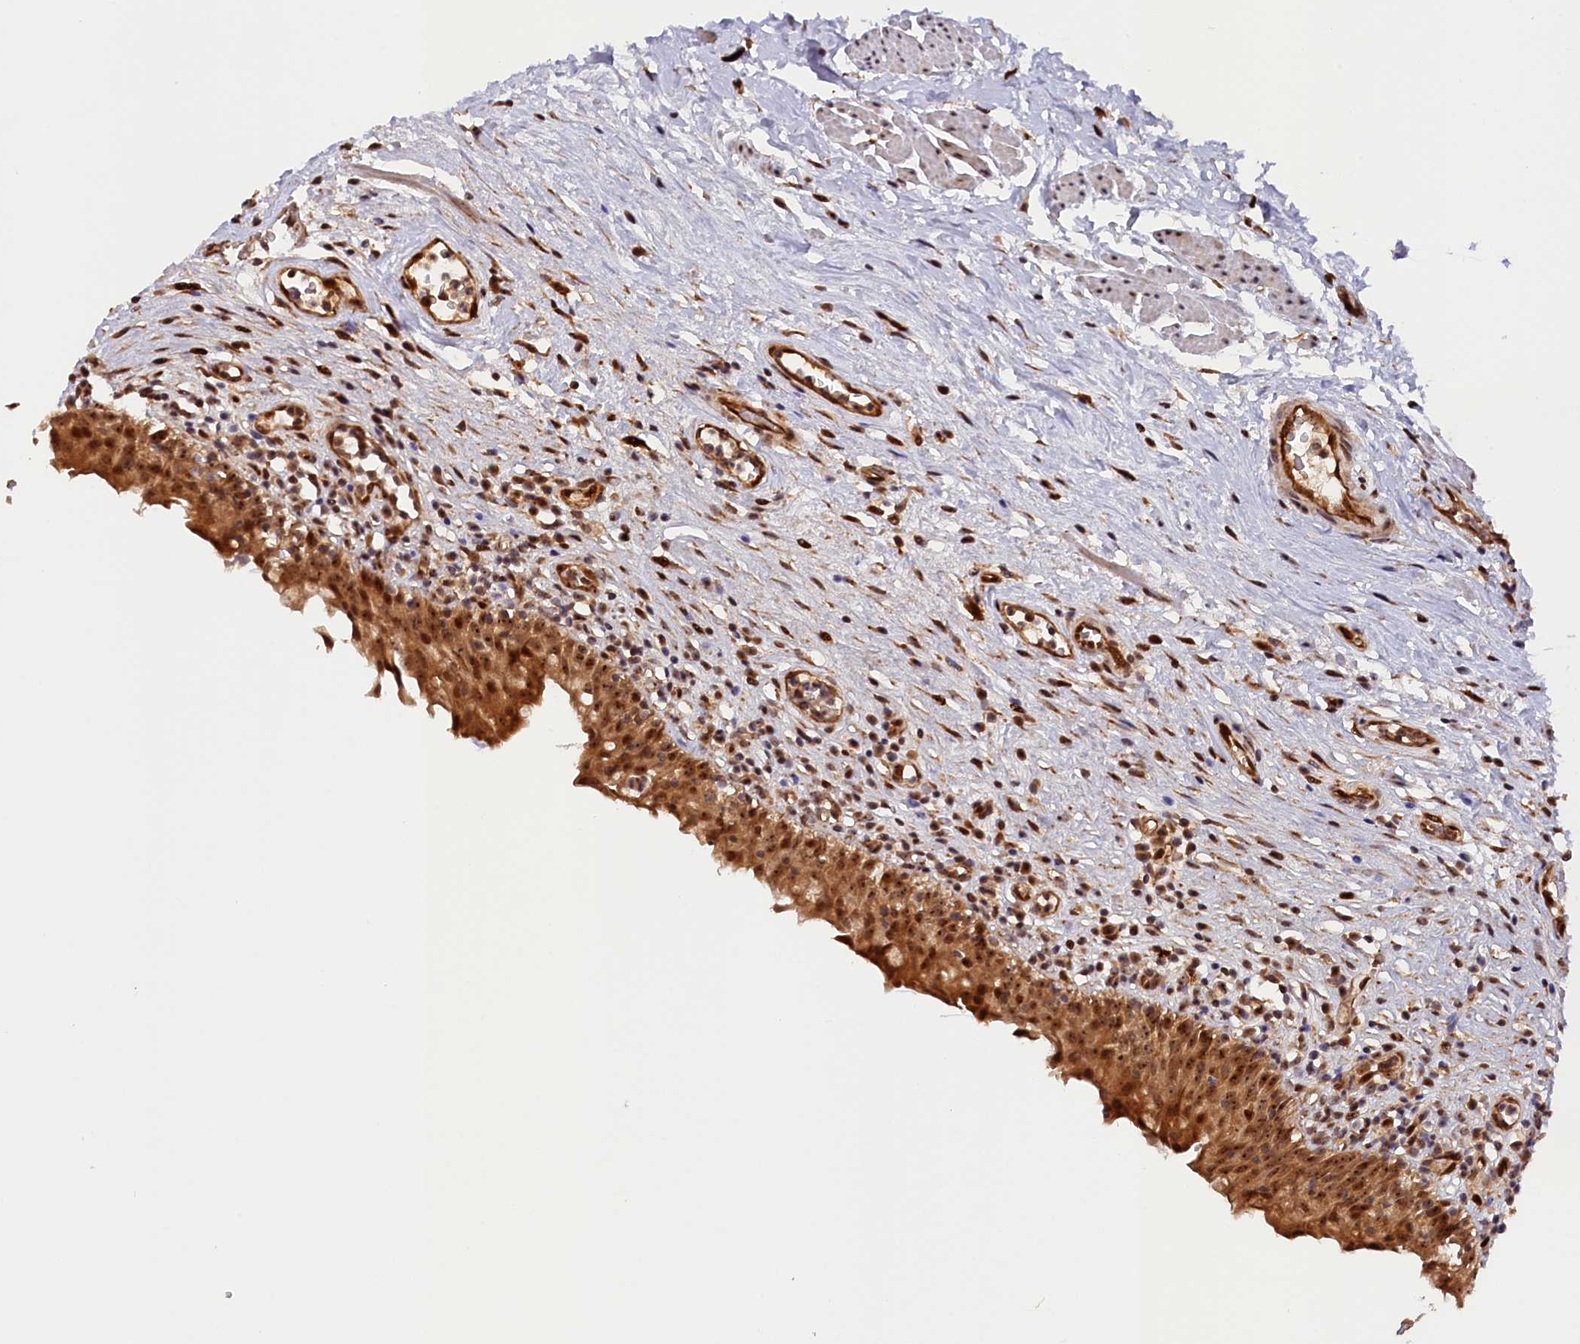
{"staining": {"intensity": "strong", "quantity": ">75%", "location": "cytoplasmic/membranous,nuclear"}, "tissue": "urinary bladder", "cell_type": "Urothelial cells", "image_type": "normal", "snomed": [{"axis": "morphology", "description": "Normal tissue, NOS"}, {"axis": "morphology", "description": "Inflammation, NOS"}, {"axis": "topography", "description": "Urinary bladder"}], "caption": "IHC micrograph of unremarkable urinary bladder: urinary bladder stained using immunohistochemistry (IHC) demonstrates high levels of strong protein expression localized specifically in the cytoplasmic/membranous,nuclear of urothelial cells, appearing as a cytoplasmic/membranous,nuclear brown color.", "gene": "ANKRD24", "patient": {"sex": "male", "age": 63}}